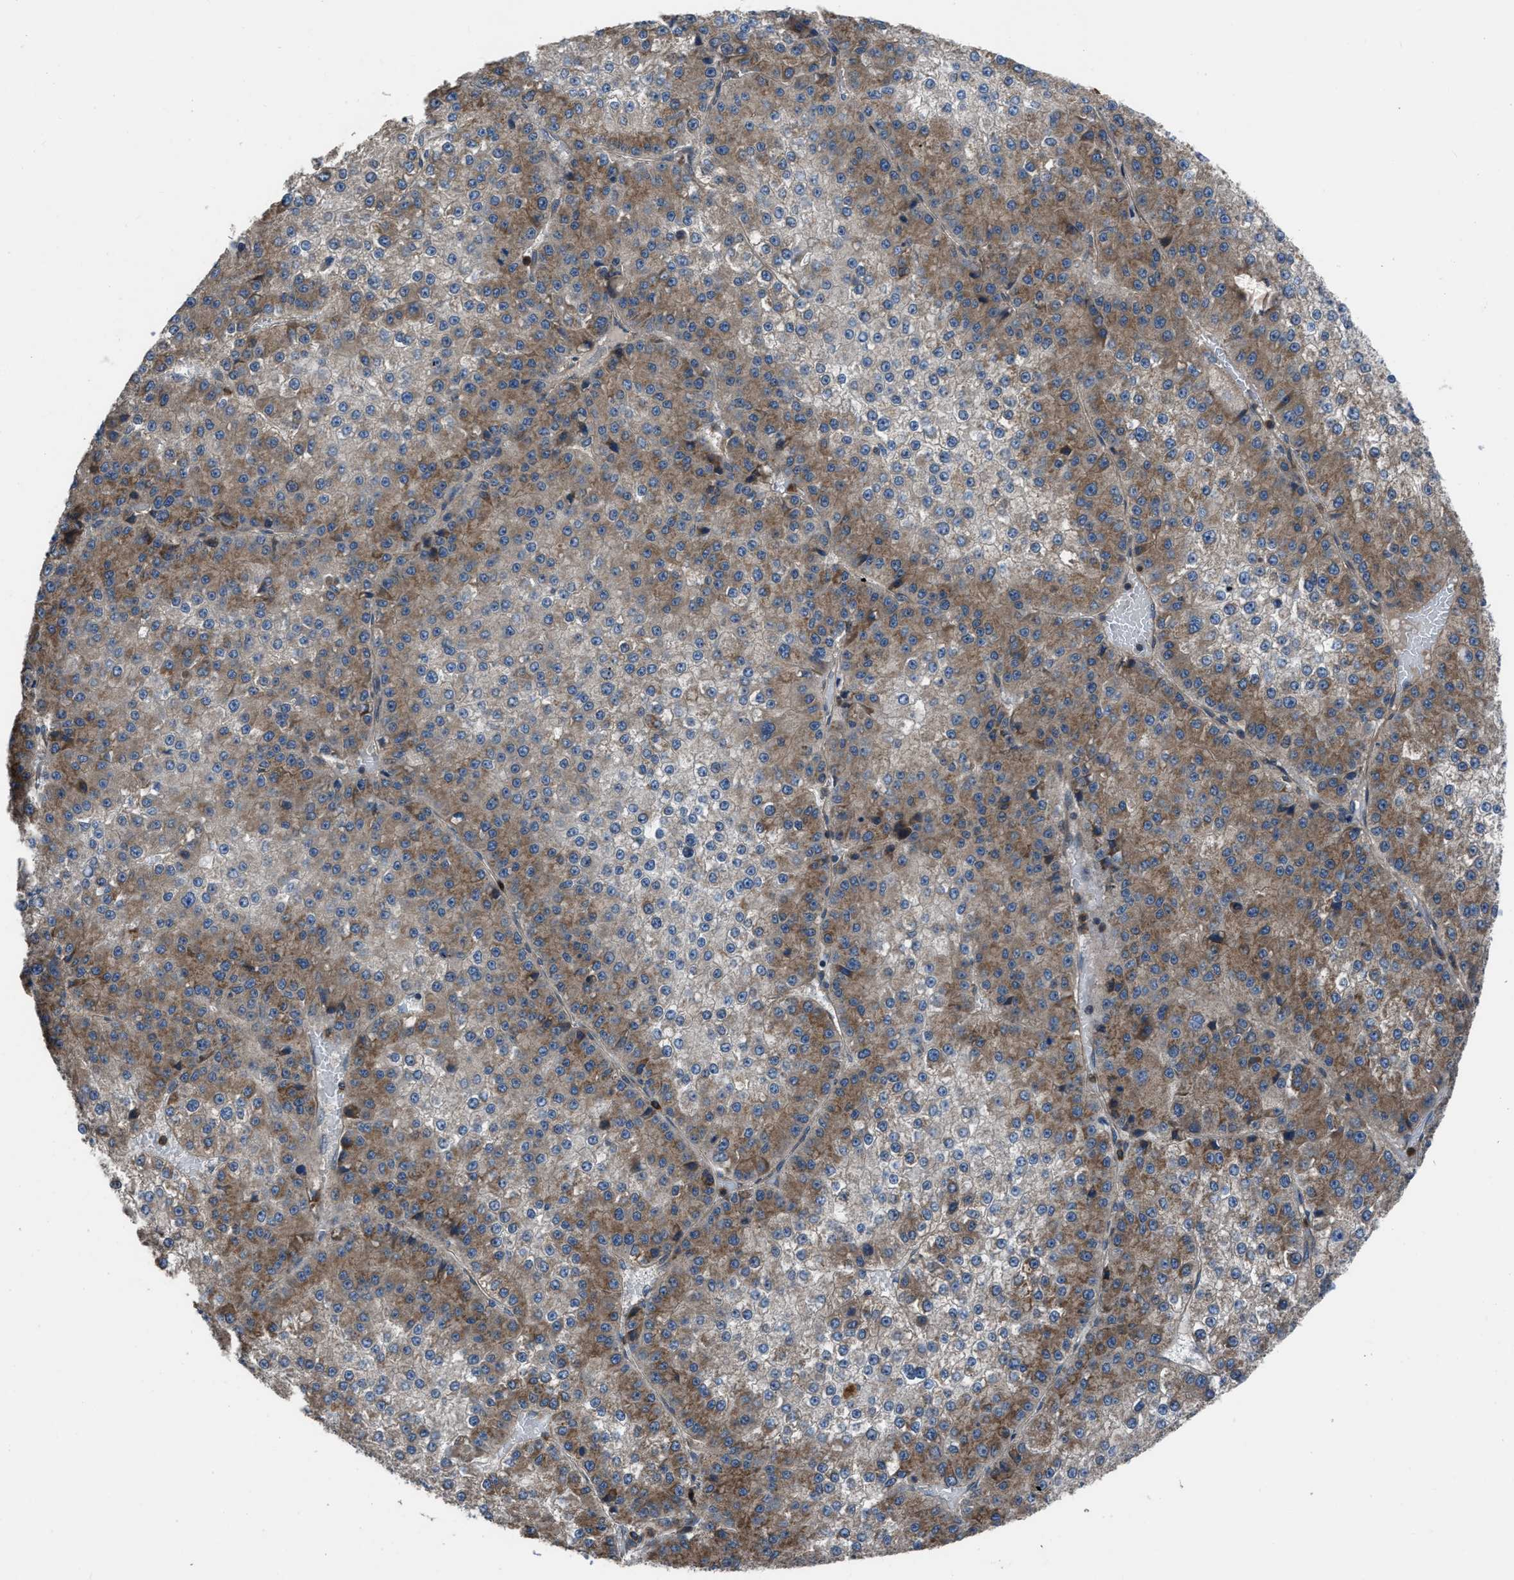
{"staining": {"intensity": "moderate", "quantity": "25%-75%", "location": "cytoplasmic/membranous"}, "tissue": "liver cancer", "cell_type": "Tumor cells", "image_type": "cancer", "snomed": [{"axis": "morphology", "description": "Carcinoma, Hepatocellular, NOS"}, {"axis": "topography", "description": "Liver"}], "caption": "The photomicrograph exhibits staining of hepatocellular carcinoma (liver), revealing moderate cytoplasmic/membranous protein staining (brown color) within tumor cells.", "gene": "USP25", "patient": {"sex": "female", "age": 73}}